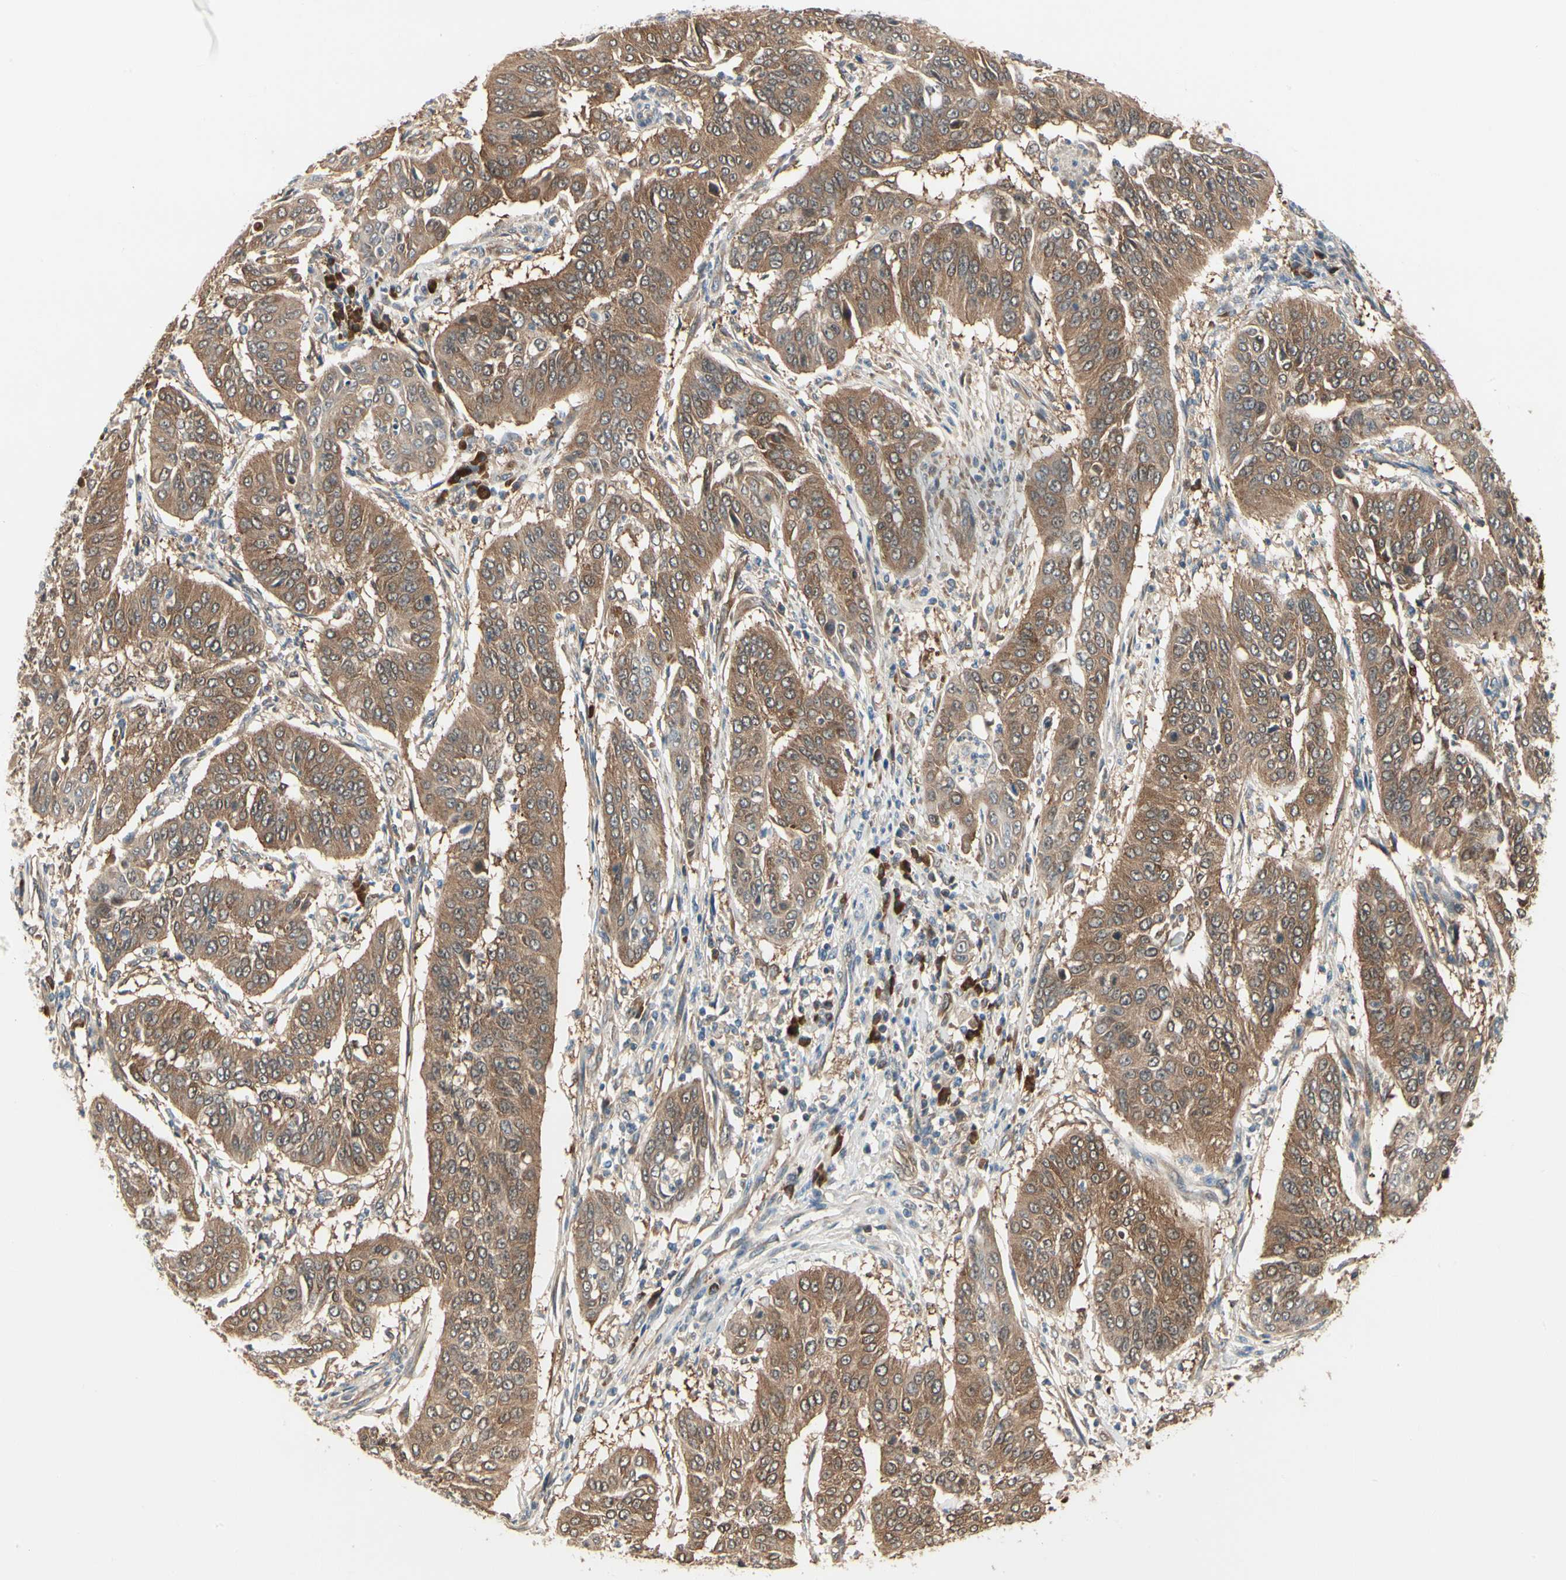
{"staining": {"intensity": "moderate", "quantity": ">75%", "location": "cytoplasmic/membranous"}, "tissue": "cervical cancer", "cell_type": "Tumor cells", "image_type": "cancer", "snomed": [{"axis": "morphology", "description": "Normal tissue, NOS"}, {"axis": "morphology", "description": "Squamous cell carcinoma, NOS"}, {"axis": "topography", "description": "Cervix"}], "caption": "The histopathology image demonstrates immunohistochemical staining of cervical cancer (squamous cell carcinoma). There is moderate cytoplasmic/membranous positivity is appreciated in about >75% of tumor cells.", "gene": "NME1-NME2", "patient": {"sex": "female", "age": 39}}